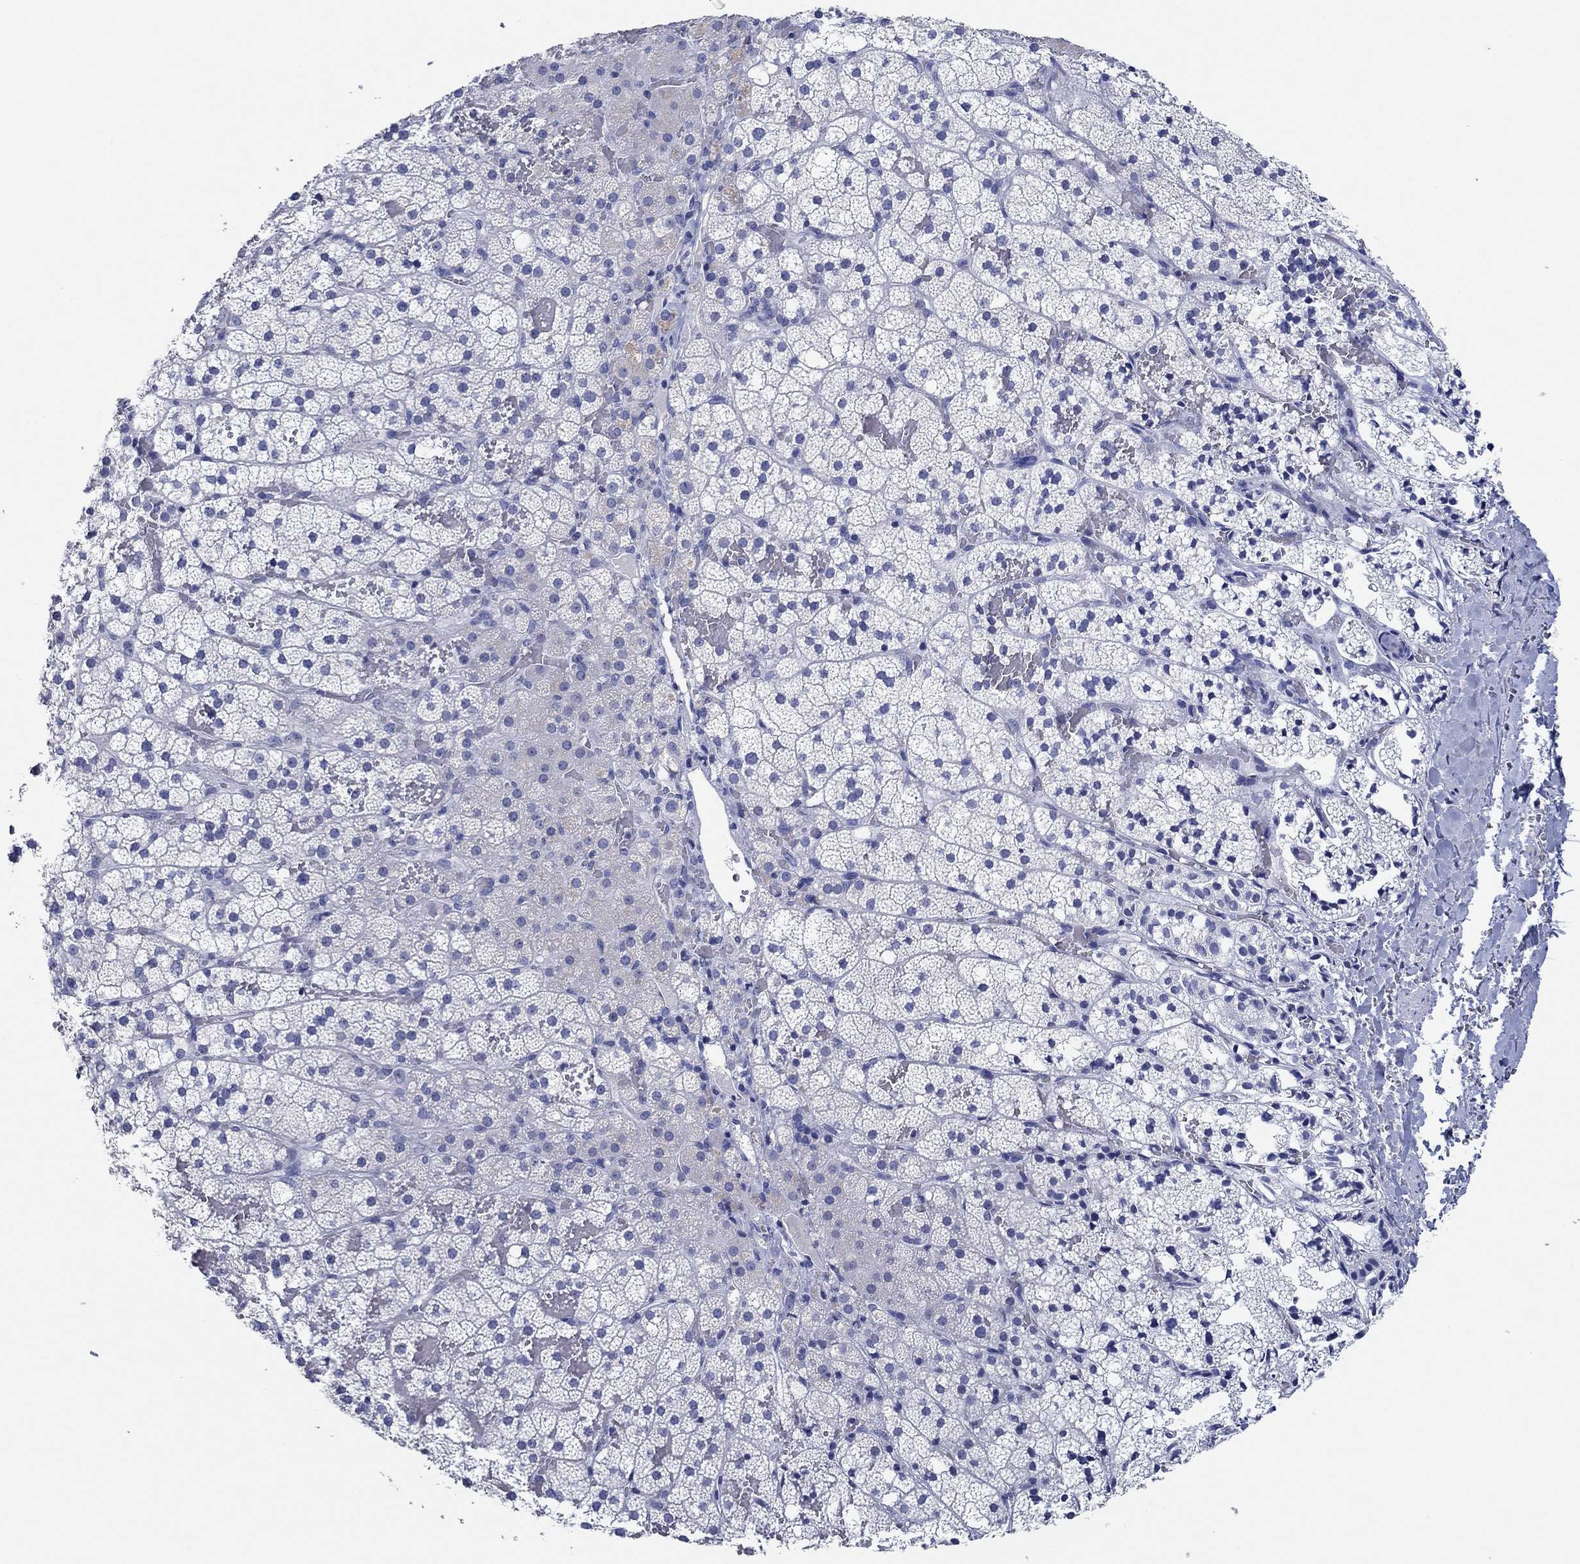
{"staining": {"intensity": "negative", "quantity": "none", "location": "none"}, "tissue": "adrenal gland", "cell_type": "Glandular cells", "image_type": "normal", "snomed": [{"axis": "morphology", "description": "Normal tissue, NOS"}, {"axis": "topography", "description": "Adrenal gland"}], "caption": "Immunohistochemistry of benign adrenal gland shows no staining in glandular cells. (Brightfield microscopy of DAB (3,3'-diaminobenzidine) immunohistochemistry at high magnification).", "gene": "POU5F1", "patient": {"sex": "male", "age": 53}}